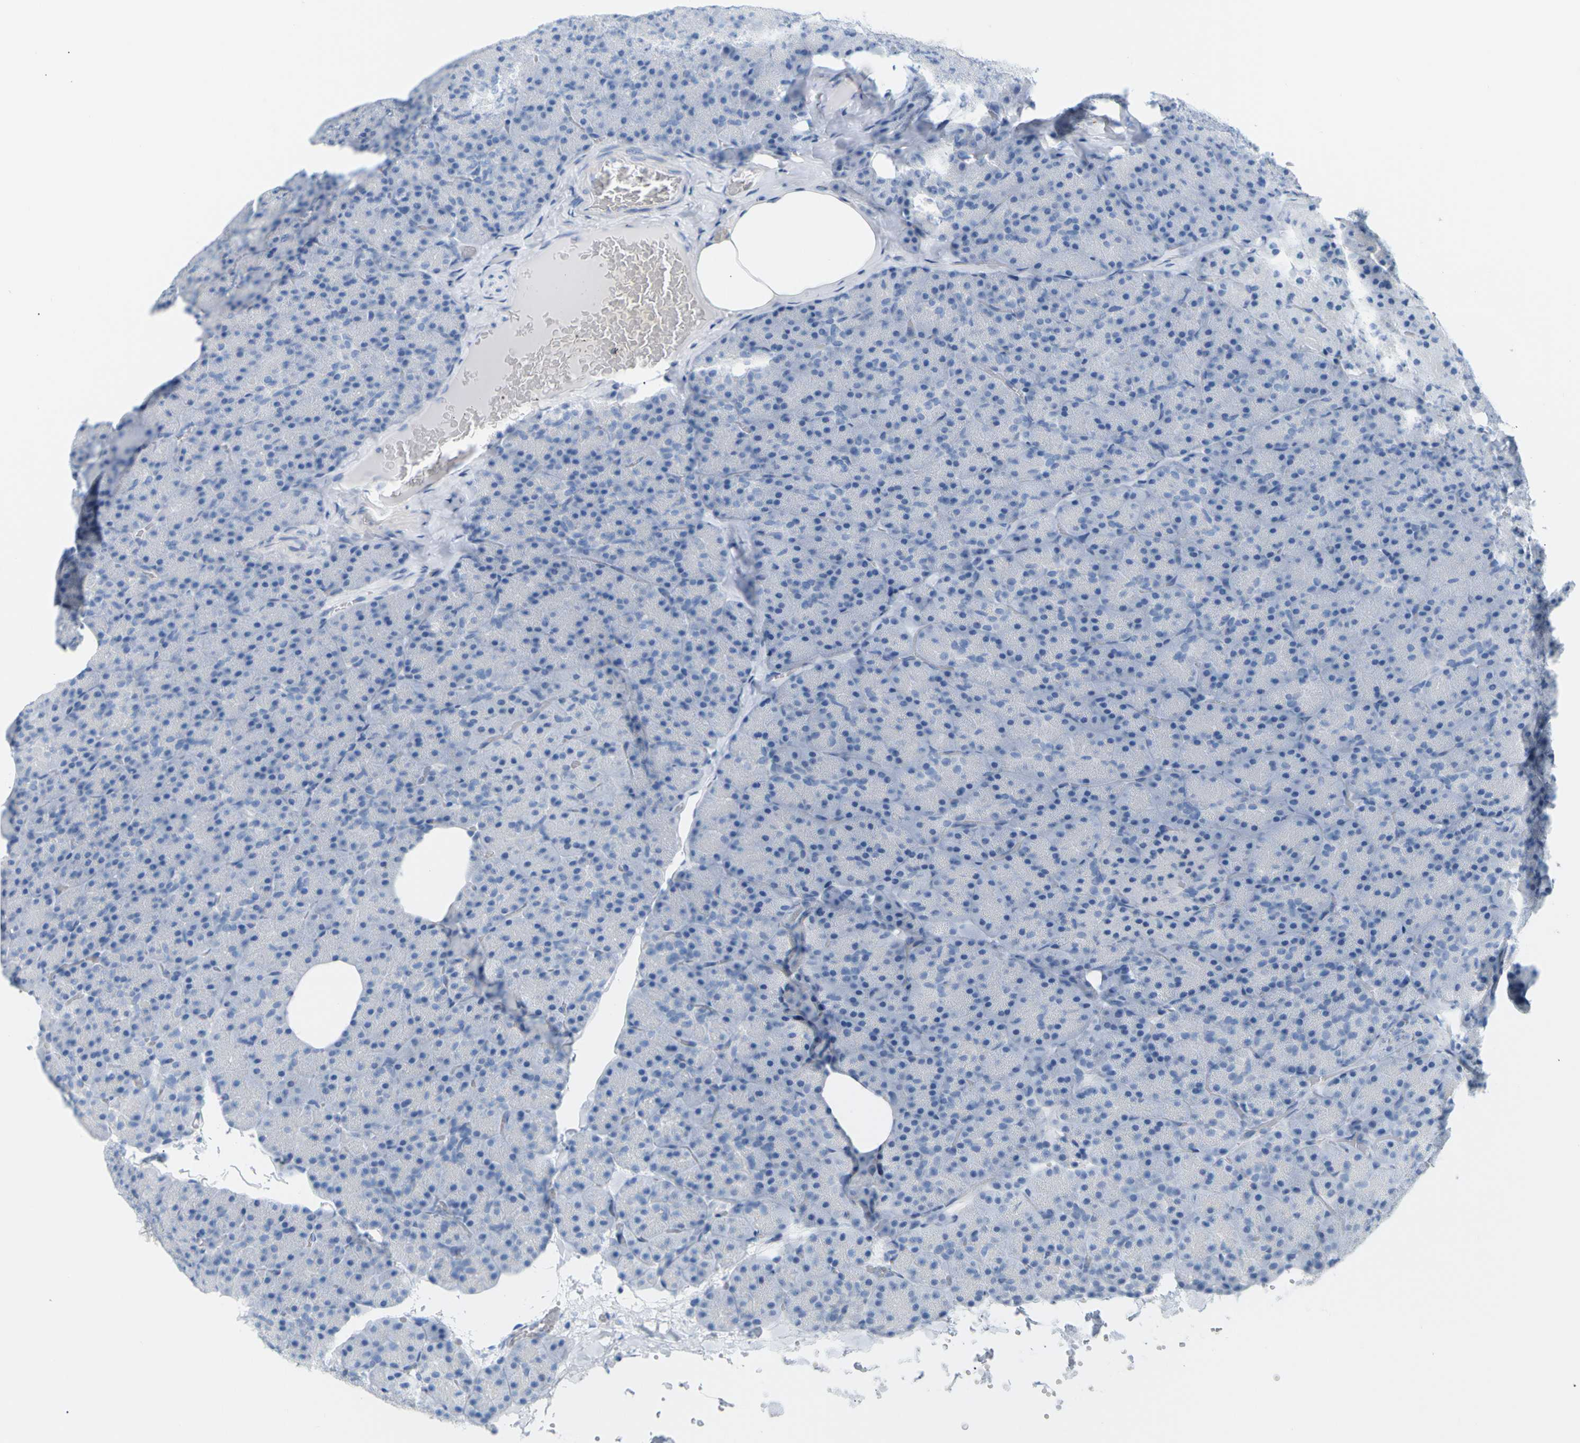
{"staining": {"intensity": "negative", "quantity": "none", "location": "none"}, "tissue": "pancreas", "cell_type": "Exocrine glandular cells", "image_type": "normal", "snomed": [{"axis": "morphology", "description": "Normal tissue, NOS"}, {"axis": "topography", "description": "Pancreas"}], "caption": "Immunohistochemistry of benign pancreas reveals no expression in exocrine glandular cells. (DAB (3,3'-diaminobenzidine) immunohistochemistry (IHC) with hematoxylin counter stain).", "gene": "OPN1SW", "patient": {"sex": "female", "age": 35}}